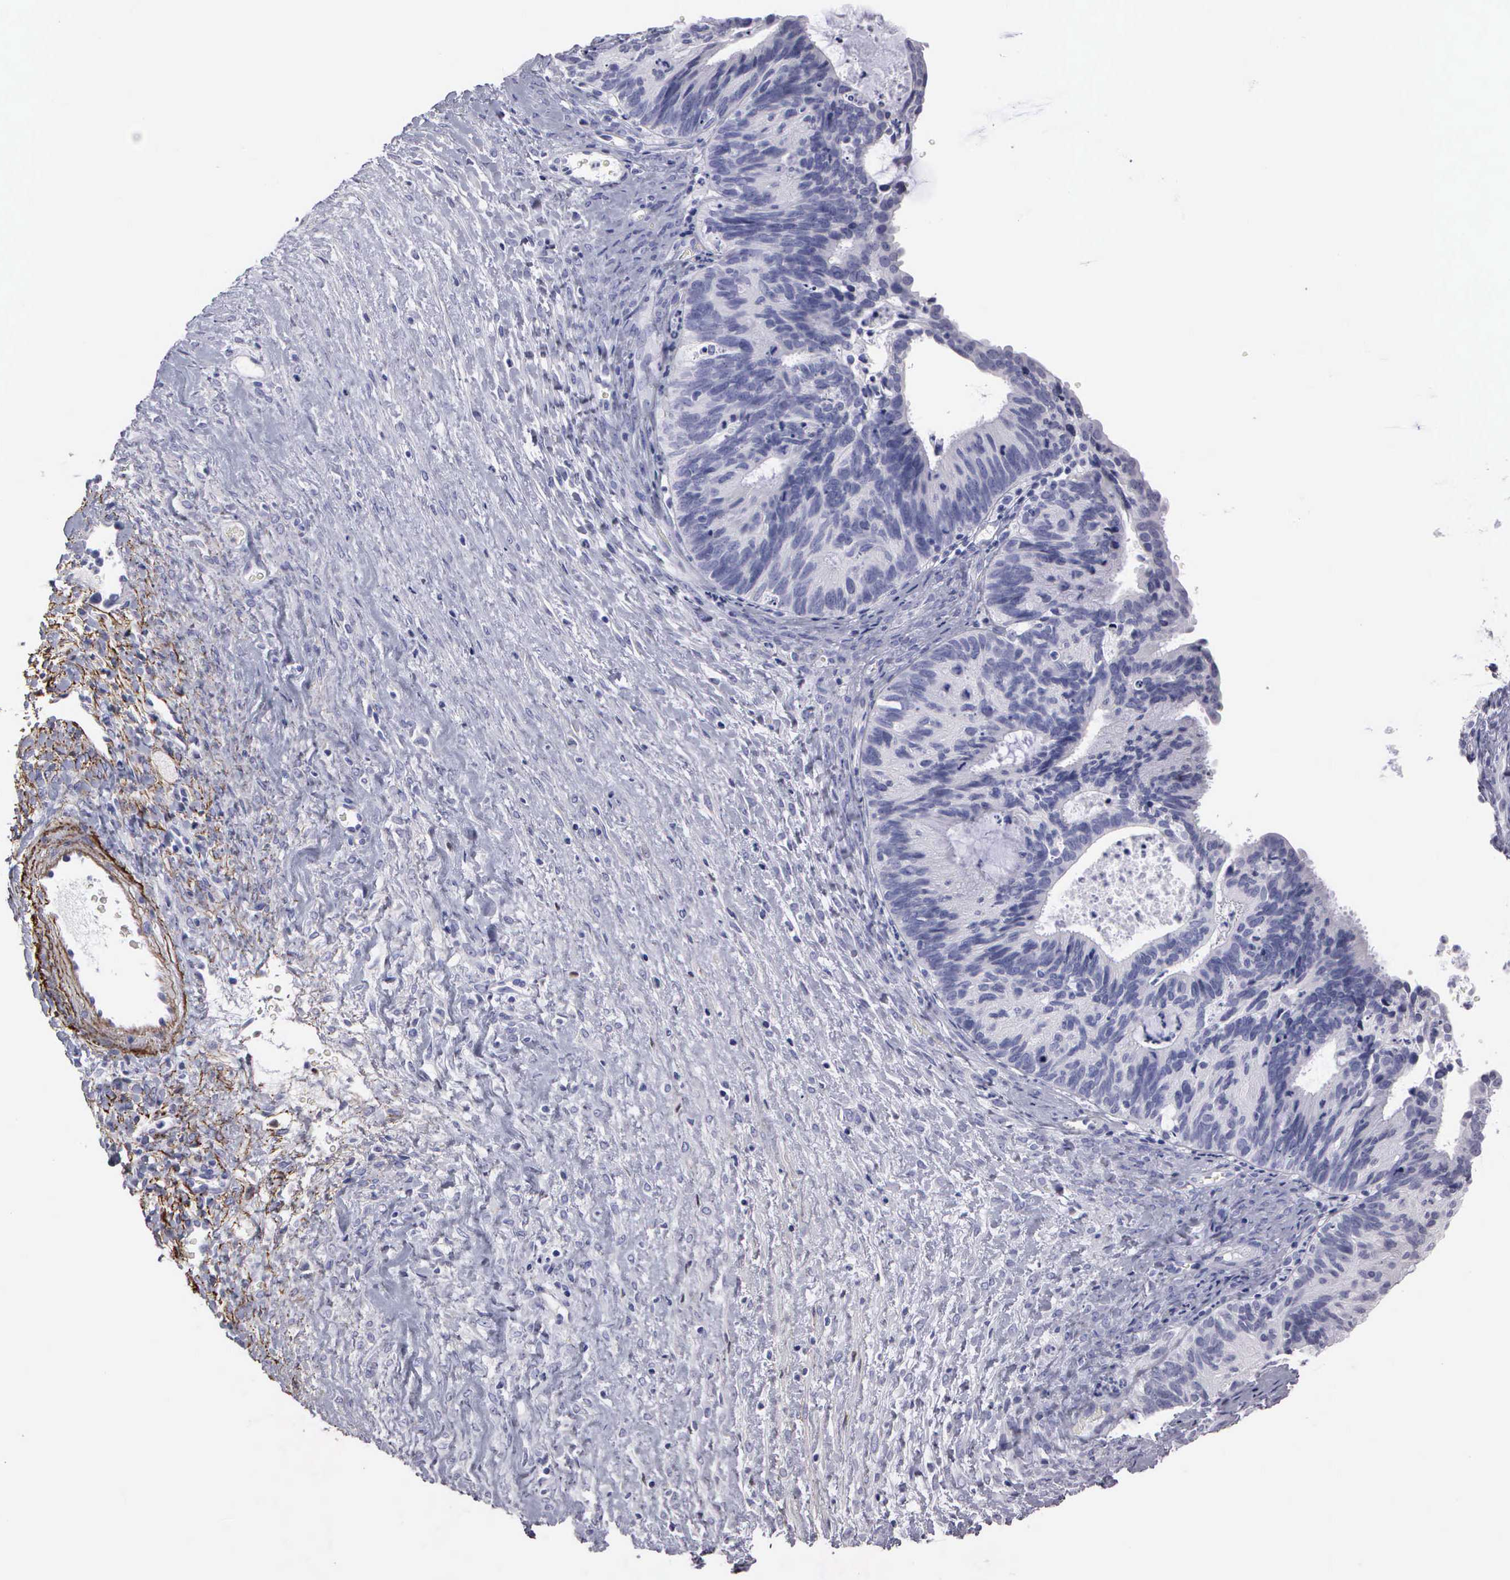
{"staining": {"intensity": "negative", "quantity": "none", "location": "none"}, "tissue": "ovarian cancer", "cell_type": "Tumor cells", "image_type": "cancer", "snomed": [{"axis": "morphology", "description": "Carcinoma, endometroid"}, {"axis": "topography", "description": "Ovary"}], "caption": "IHC image of human ovarian endometroid carcinoma stained for a protein (brown), which exhibits no positivity in tumor cells.", "gene": "FBLN5", "patient": {"sex": "female", "age": 52}}